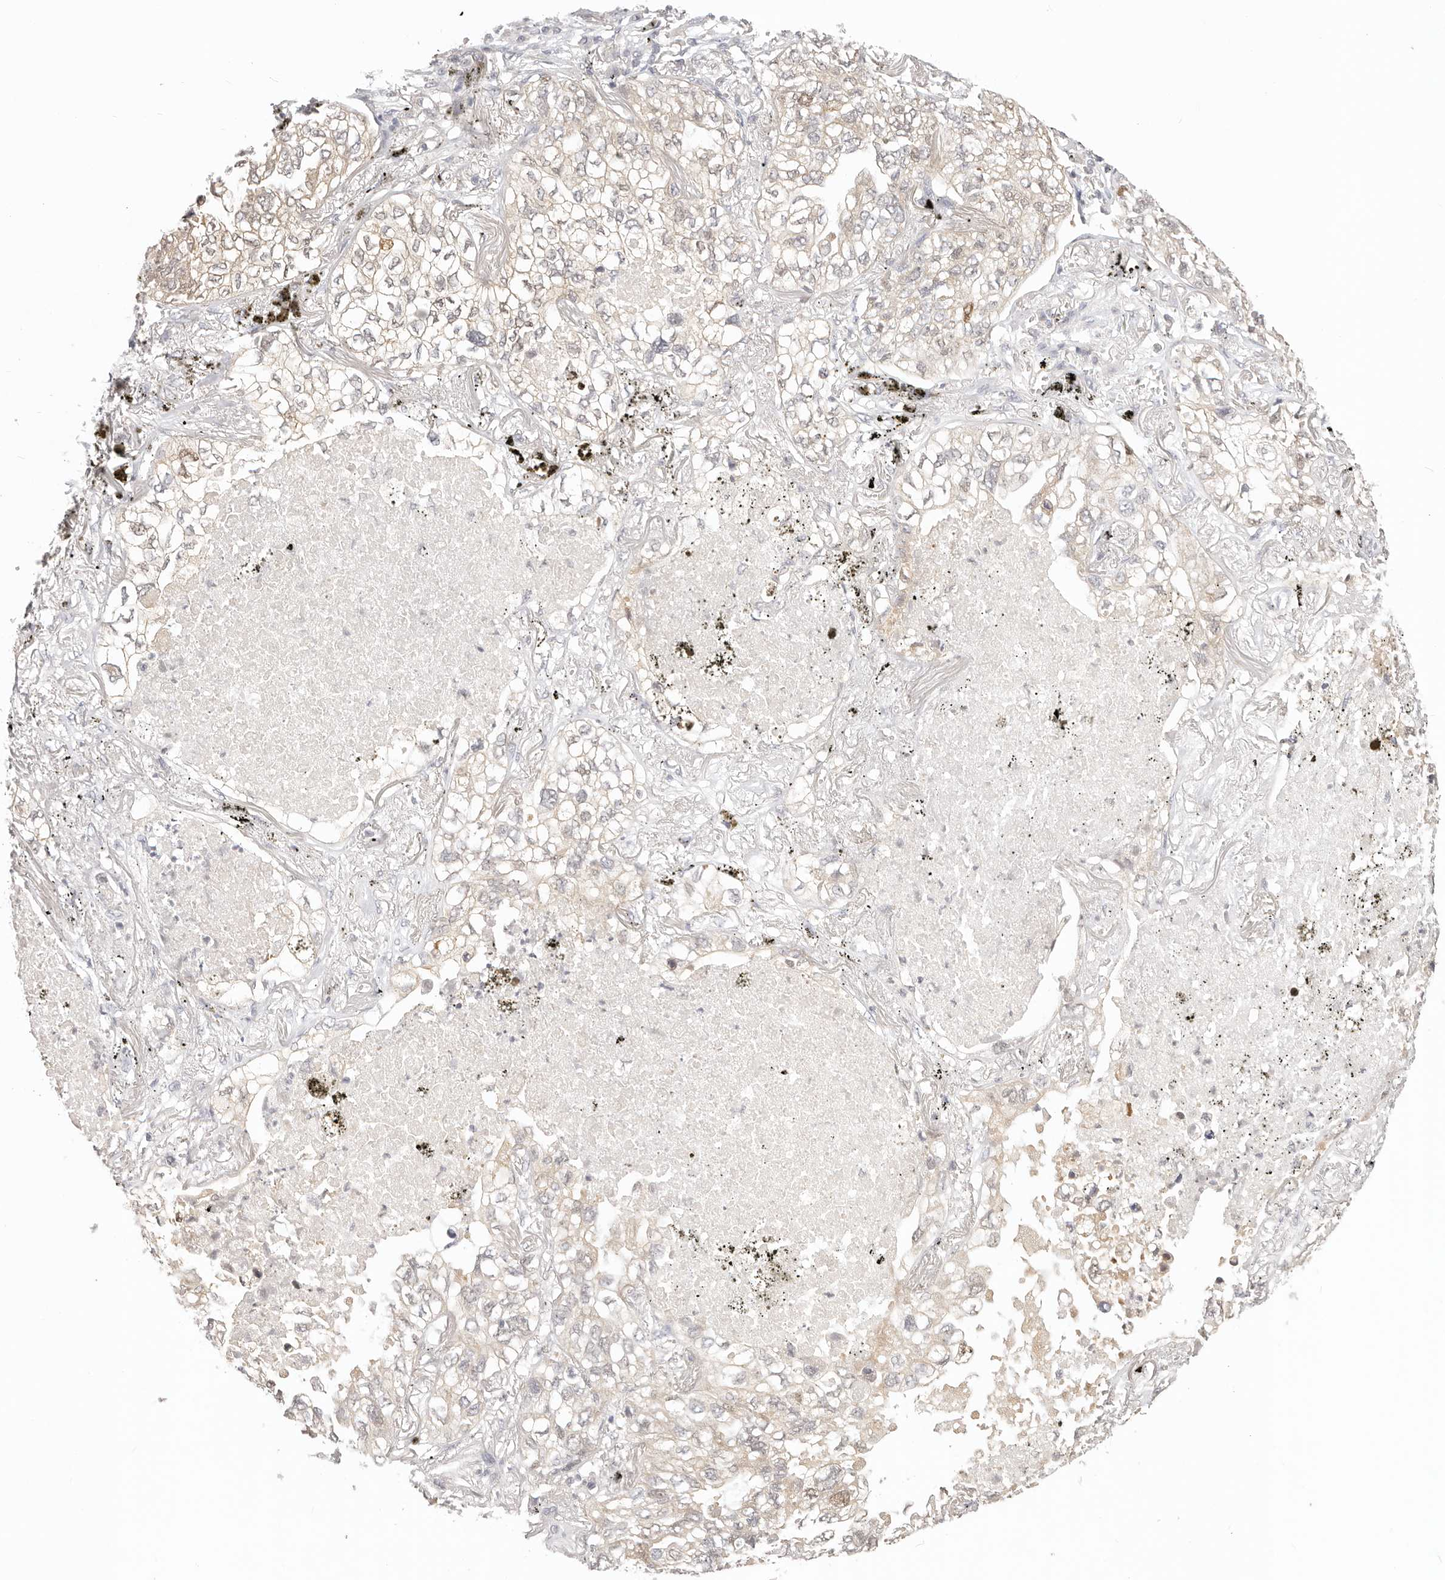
{"staining": {"intensity": "weak", "quantity": ">75%", "location": "cytoplasmic/membranous,nuclear"}, "tissue": "lung cancer", "cell_type": "Tumor cells", "image_type": "cancer", "snomed": [{"axis": "morphology", "description": "Adenocarcinoma, NOS"}, {"axis": "topography", "description": "Lung"}], "caption": "This is an image of IHC staining of adenocarcinoma (lung), which shows weak staining in the cytoplasmic/membranous and nuclear of tumor cells.", "gene": "GGPS1", "patient": {"sex": "male", "age": 65}}